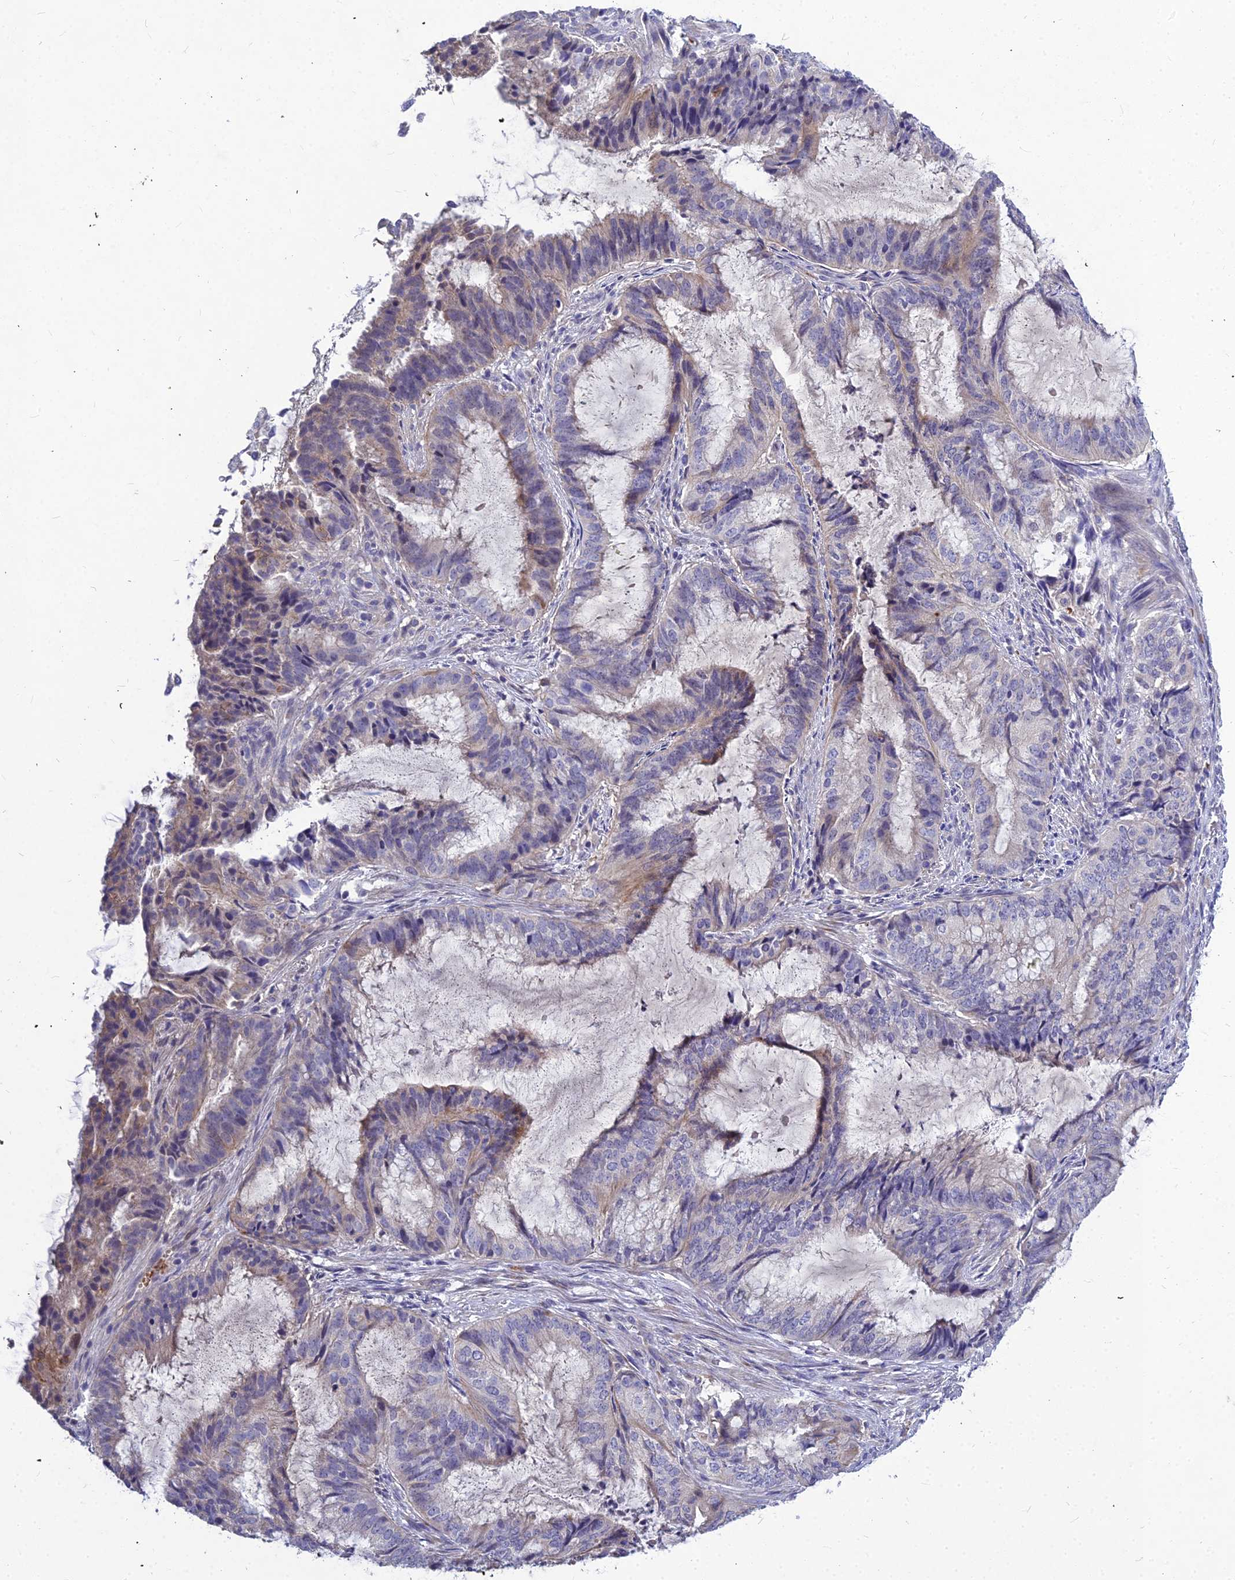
{"staining": {"intensity": "negative", "quantity": "none", "location": "none"}, "tissue": "endometrial cancer", "cell_type": "Tumor cells", "image_type": "cancer", "snomed": [{"axis": "morphology", "description": "Adenocarcinoma, NOS"}, {"axis": "topography", "description": "Endometrium"}], "caption": "A high-resolution micrograph shows IHC staining of endometrial cancer (adenocarcinoma), which displays no significant positivity in tumor cells.", "gene": "DMRTA1", "patient": {"sex": "female", "age": 51}}